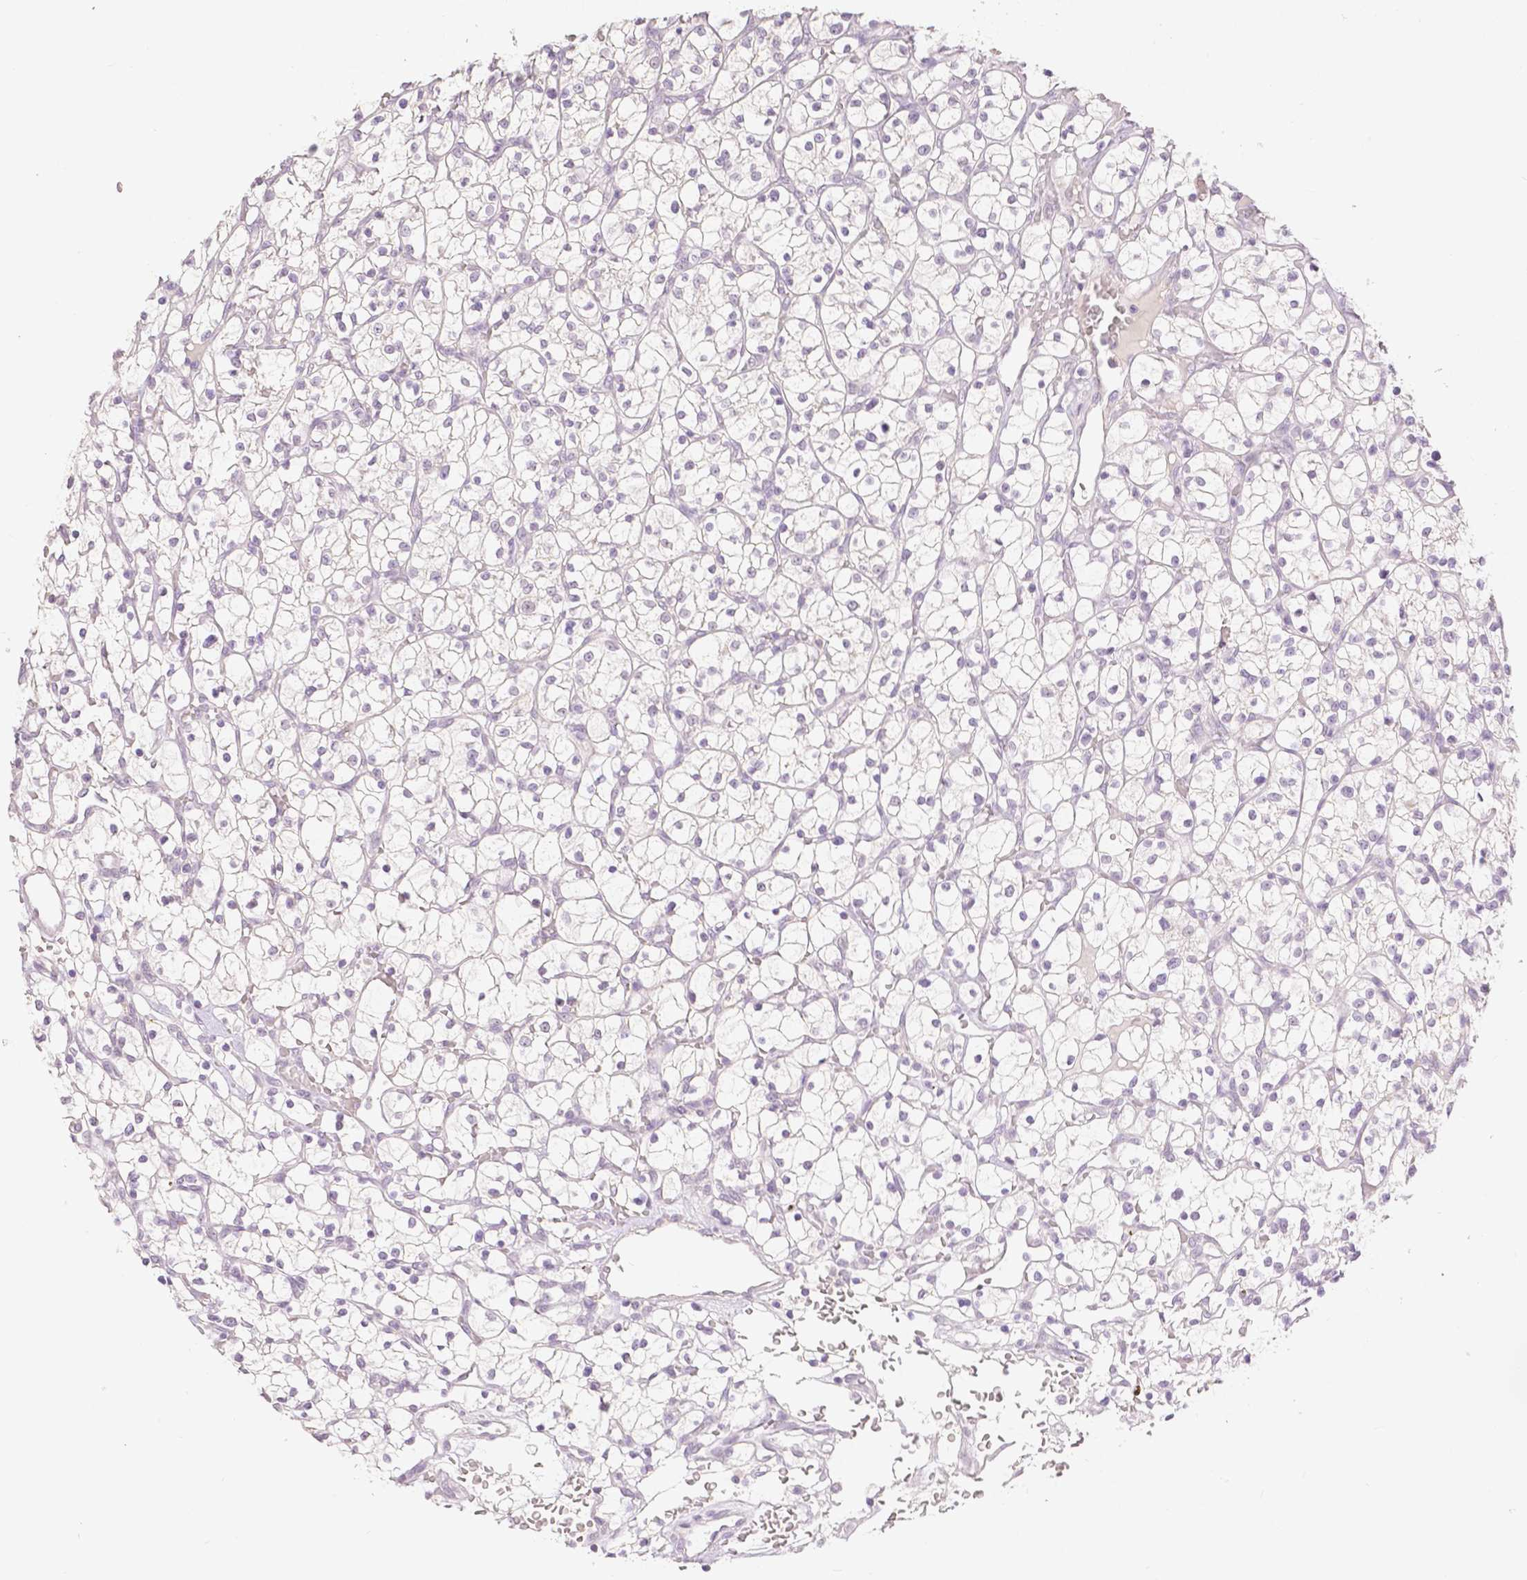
{"staining": {"intensity": "negative", "quantity": "none", "location": "none"}, "tissue": "renal cancer", "cell_type": "Tumor cells", "image_type": "cancer", "snomed": [{"axis": "morphology", "description": "Adenocarcinoma, NOS"}, {"axis": "topography", "description": "Kidney"}], "caption": "Immunohistochemistry (IHC) image of human renal cancer stained for a protein (brown), which reveals no expression in tumor cells. Nuclei are stained in blue.", "gene": "OCLN", "patient": {"sex": "female", "age": 64}}